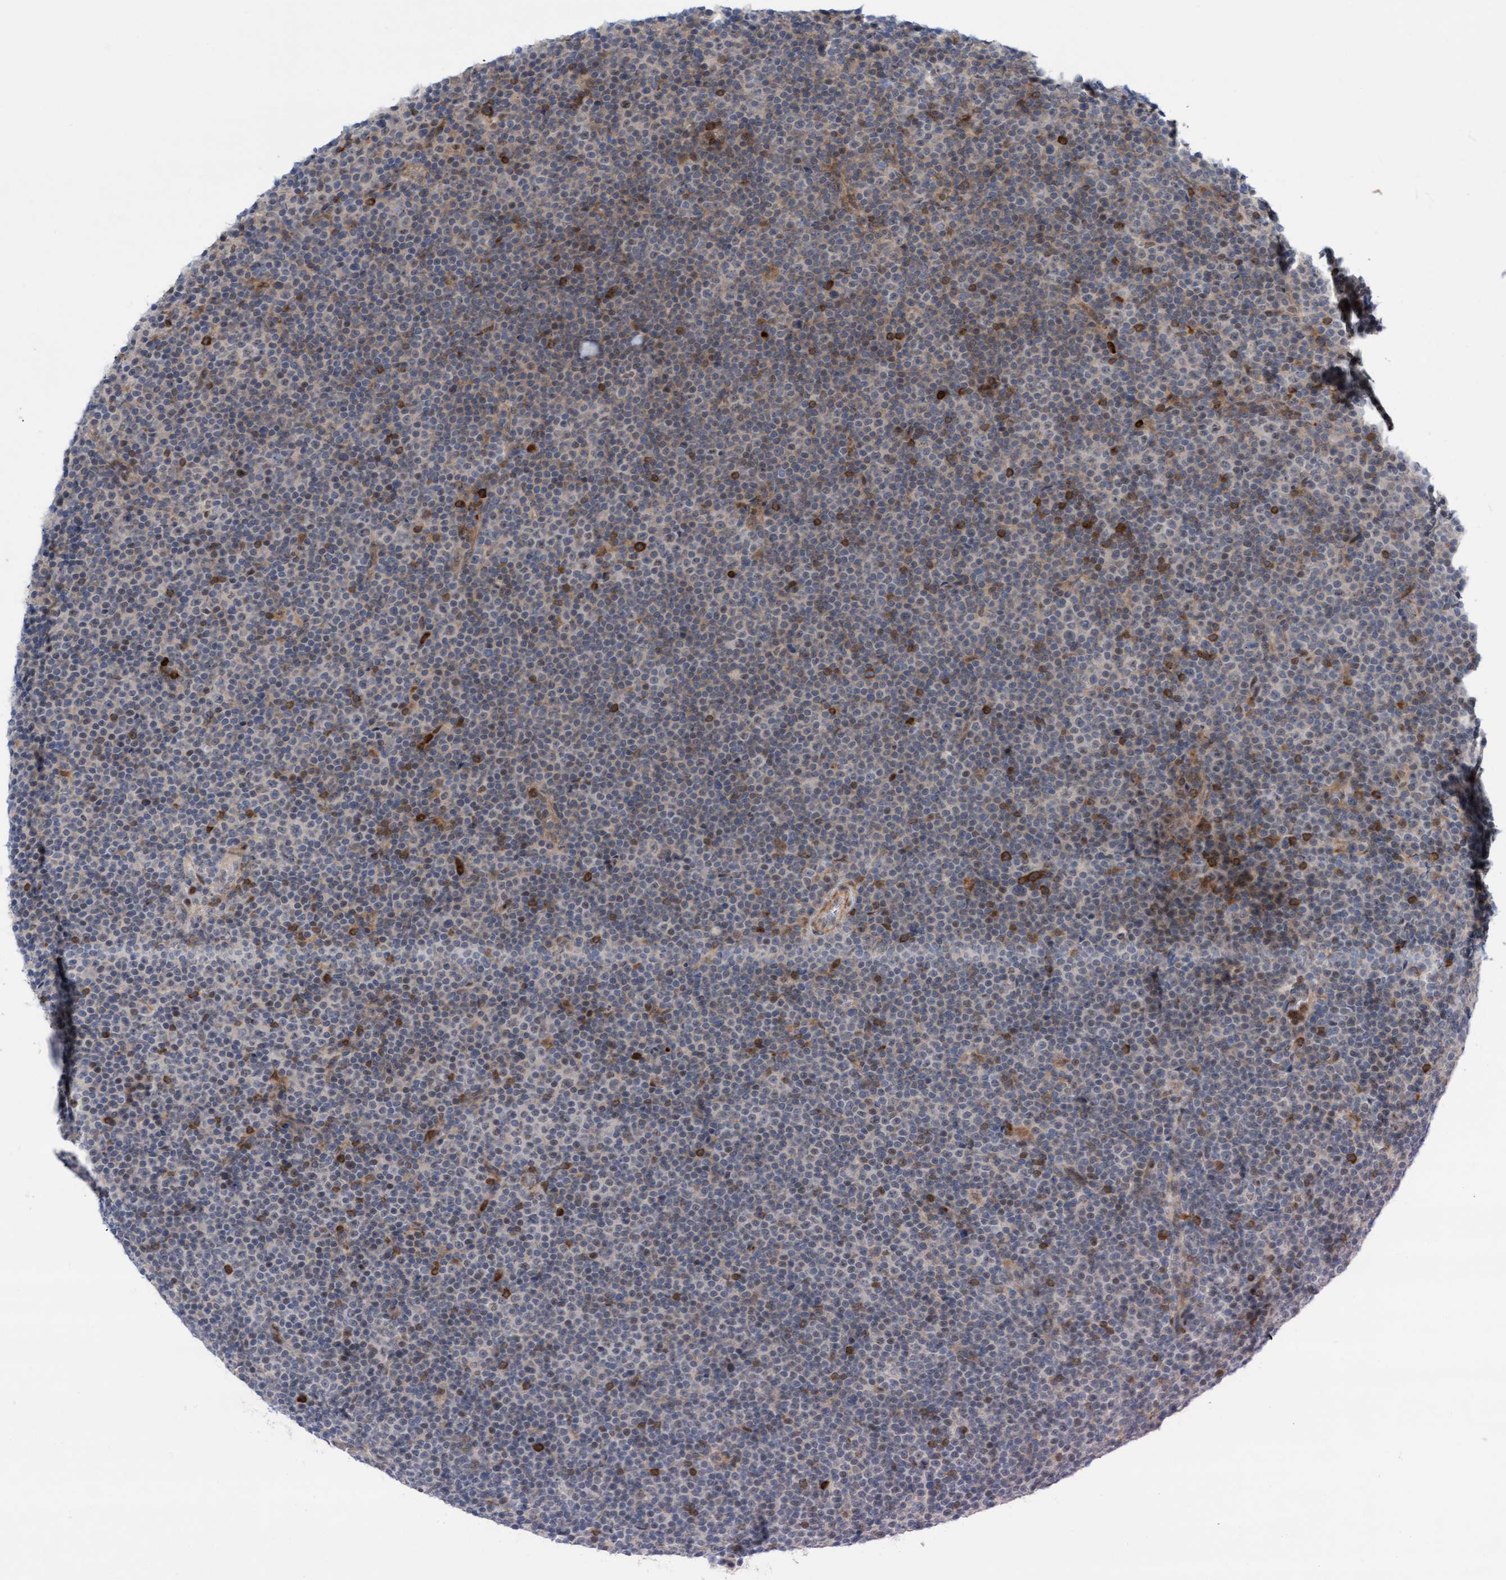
{"staining": {"intensity": "weak", "quantity": "<25%", "location": "cytoplasmic/membranous"}, "tissue": "lymphoma", "cell_type": "Tumor cells", "image_type": "cancer", "snomed": [{"axis": "morphology", "description": "Malignant lymphoma, non-Hodgkin's type, Low grade"}, {"axis": "topography", "description": "Lymph node"}], "caption": "Protein analysis of malignant lymphoma, non-Hodgkin's type (low-grade) shows no significant expression in tumor cells.", "gene": "RAP1GAP2", "patient": {"sex": "female", "age": 67}}